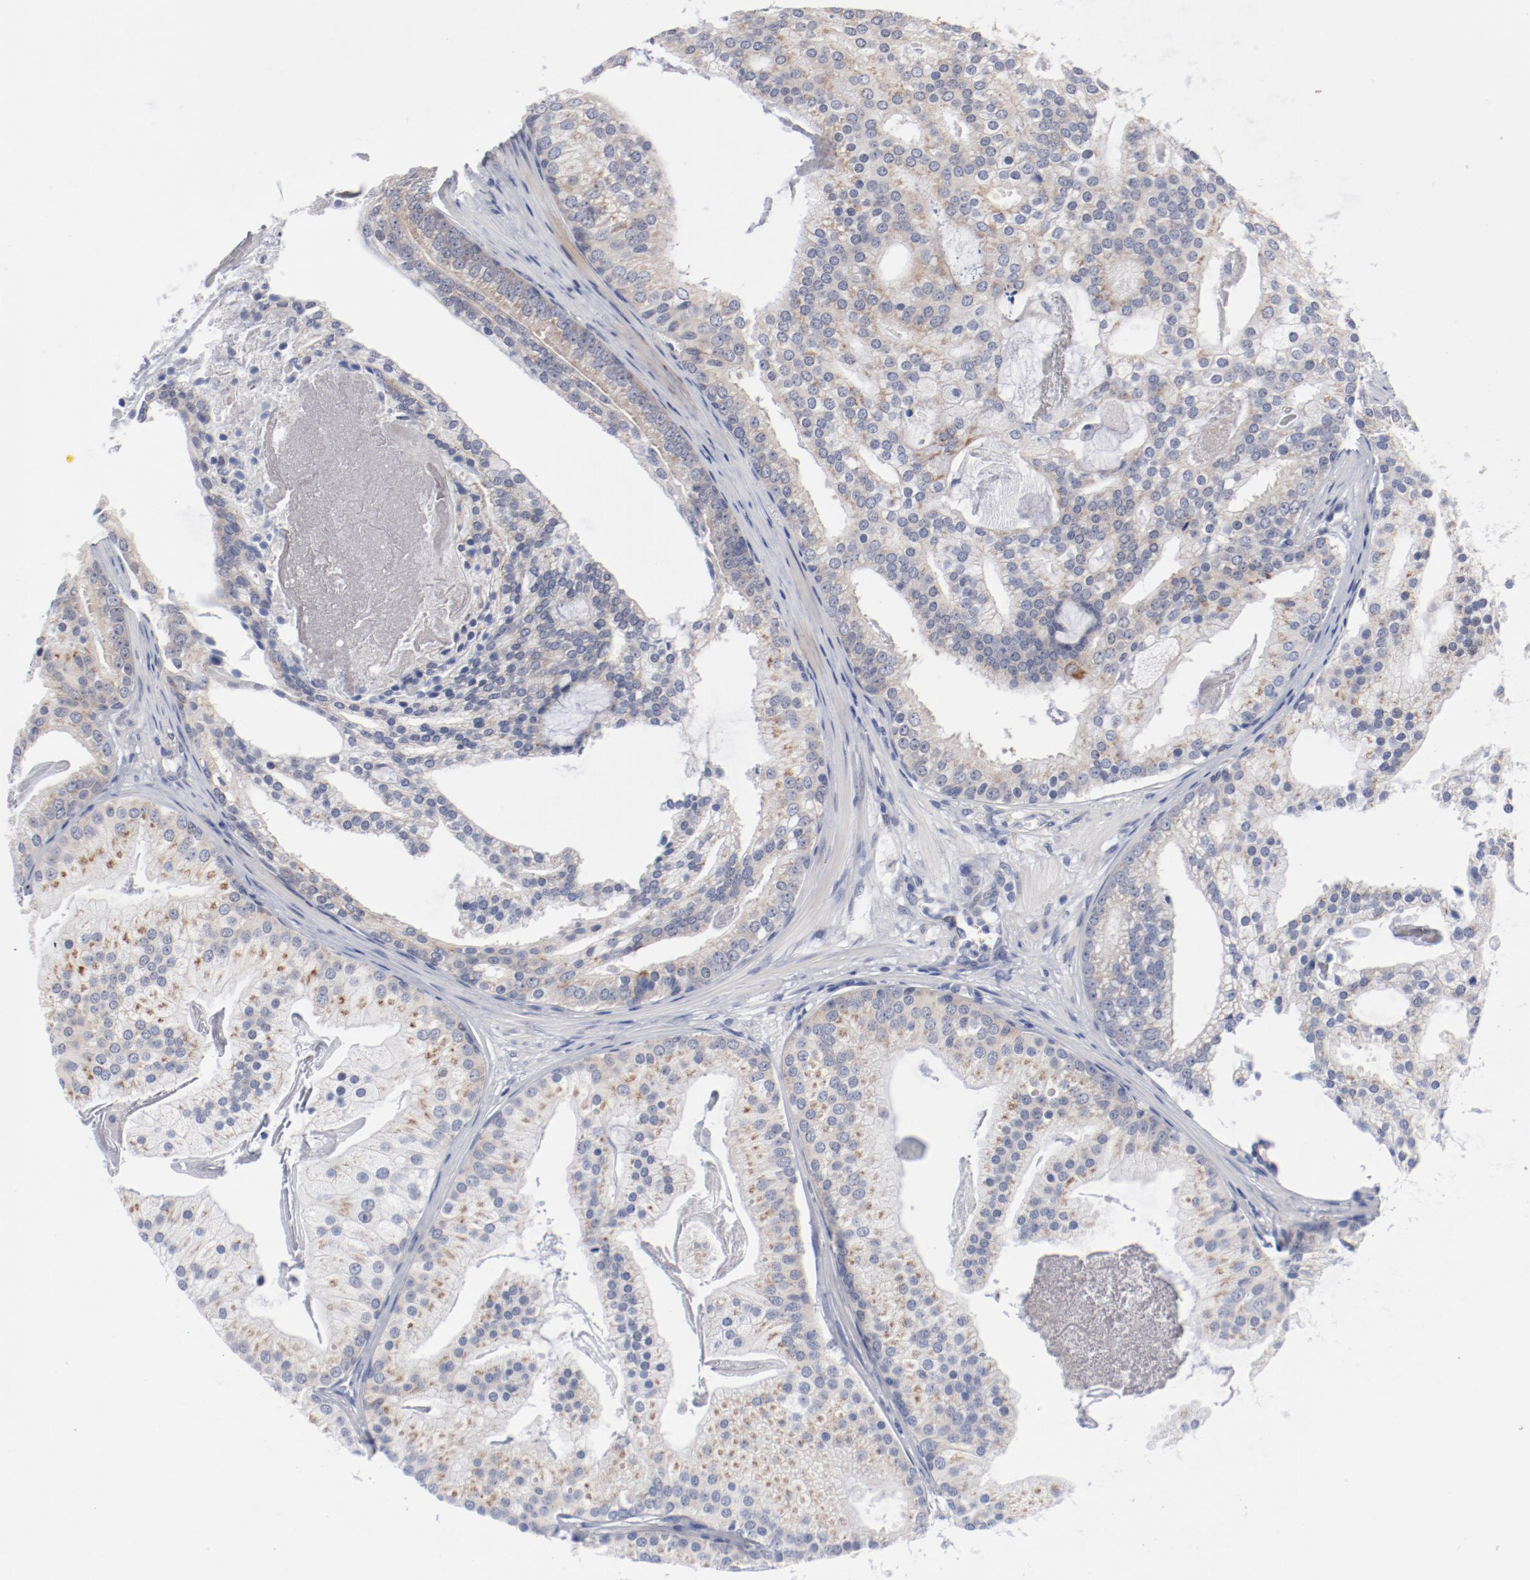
{"staining": {"intensity": "weak", "quantity": ">75%", "location": "cytoplasmic/membranous"}, "tissue": "prostate cancer", "cell_type": "Tumor cells", "image_type": "cancer", "snomed": [{"axis": "morphology", "description": "Adenocarcinoma, Low grade"}, {"axis": "topography", "description": "Prostate"}], "caption": "Brown immunohistochemical staining in human prostate cancer exhibits weak cytoplasmic/membranous positivity in about >75% of tumor cells.", "gene": "GPR143", "patient": {"sex": "male", "age": 58}}